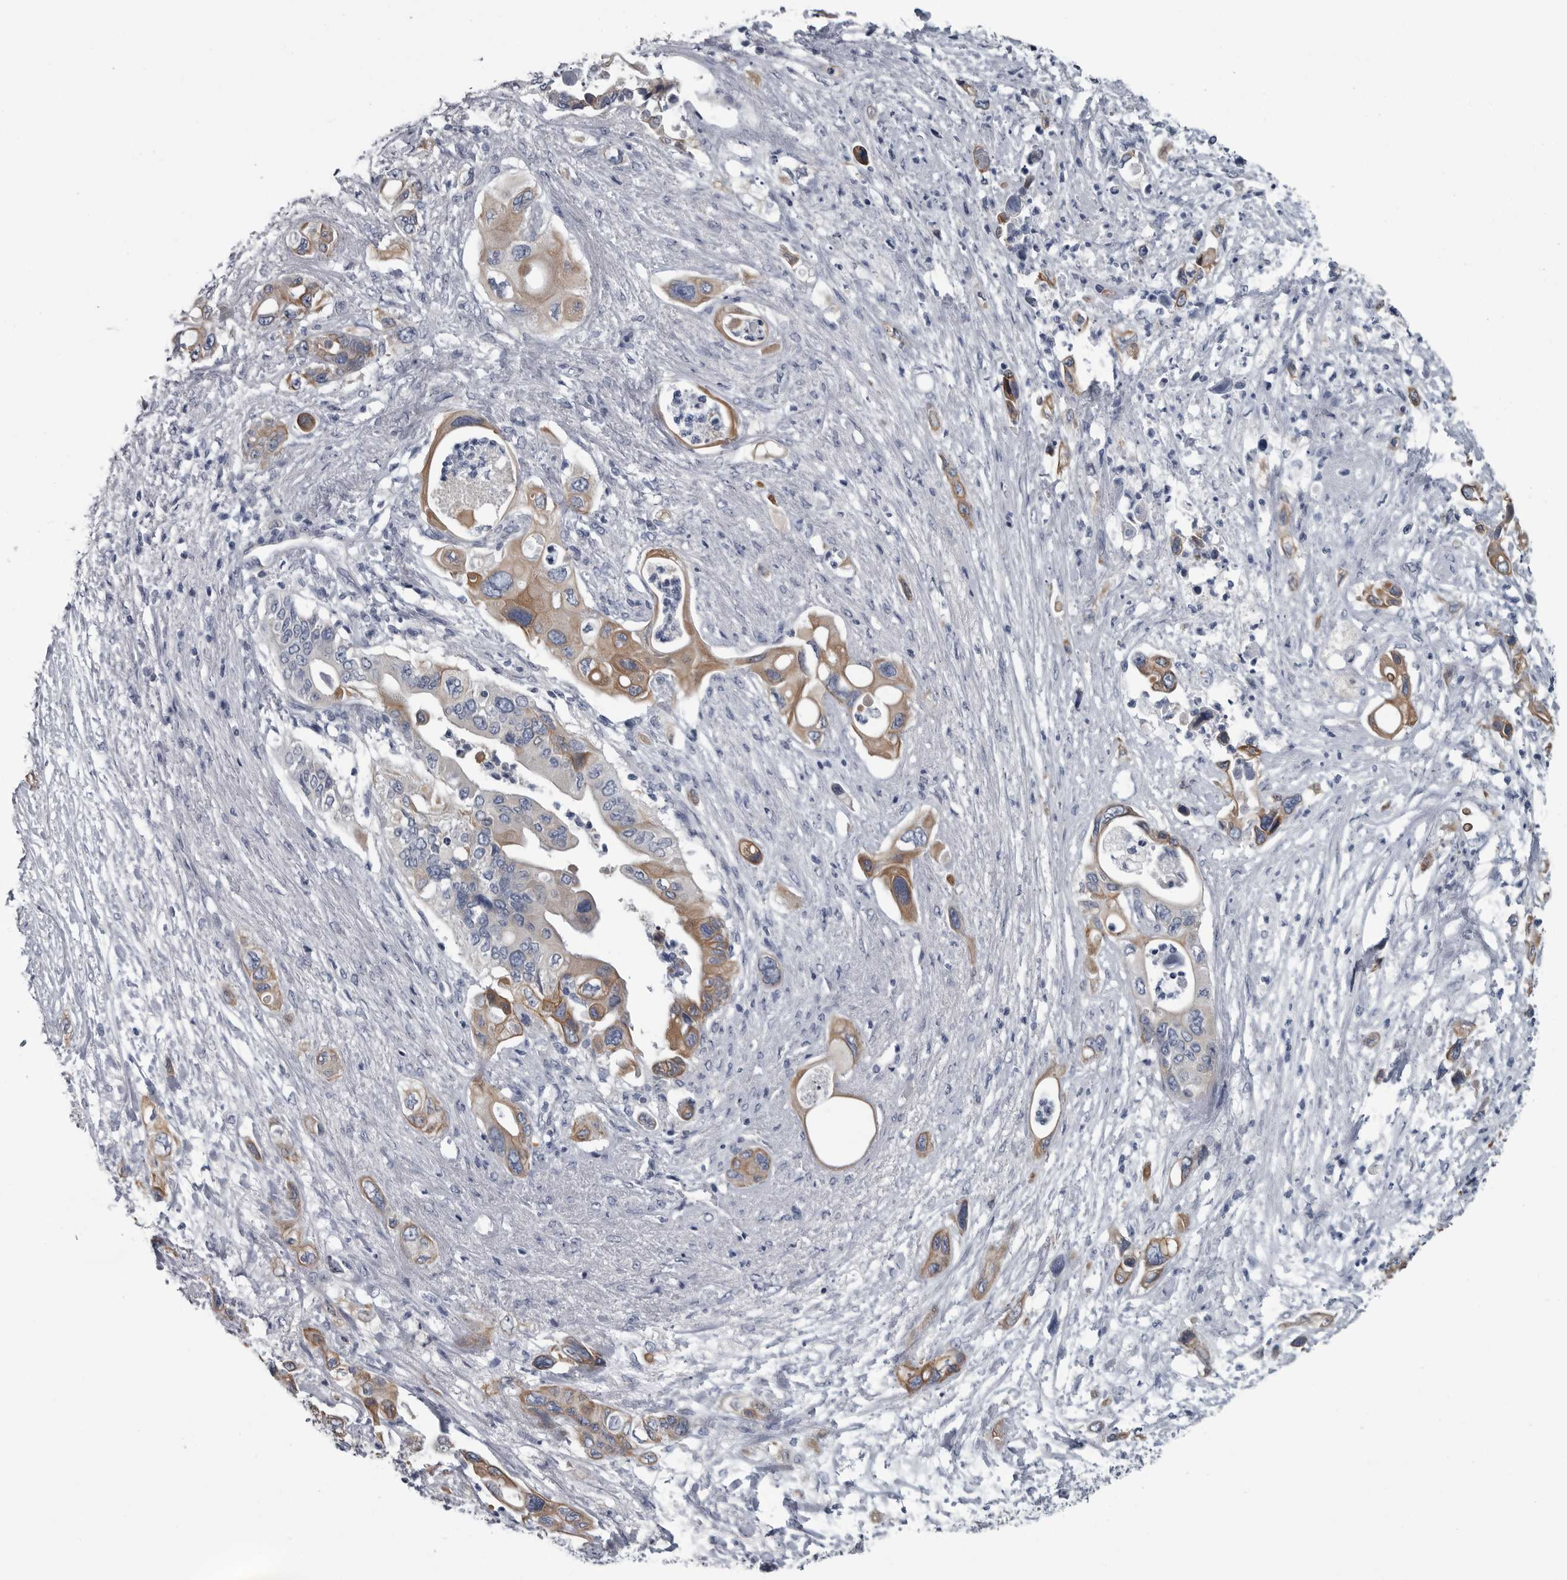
{"staining": {"intensity": "moderate", "quantity": "25%-75%", "location": "cytoplasmic/membranous"}, "tissue": "pancreatic cancer", "cell_type": "Tumor cells", "image_type": "cancer", "snomed": [{"axis": "morphology", "description": "Adenocarcinoma, NOS"}, {"axis": "topography", "description": "Pancreas"}], "caption": "Human pancreatic cancer stained with a protein marker displays moderate staining in tumor cells.", "gene": "MYOC", "patient": {"sex": "male", "age": 66}}